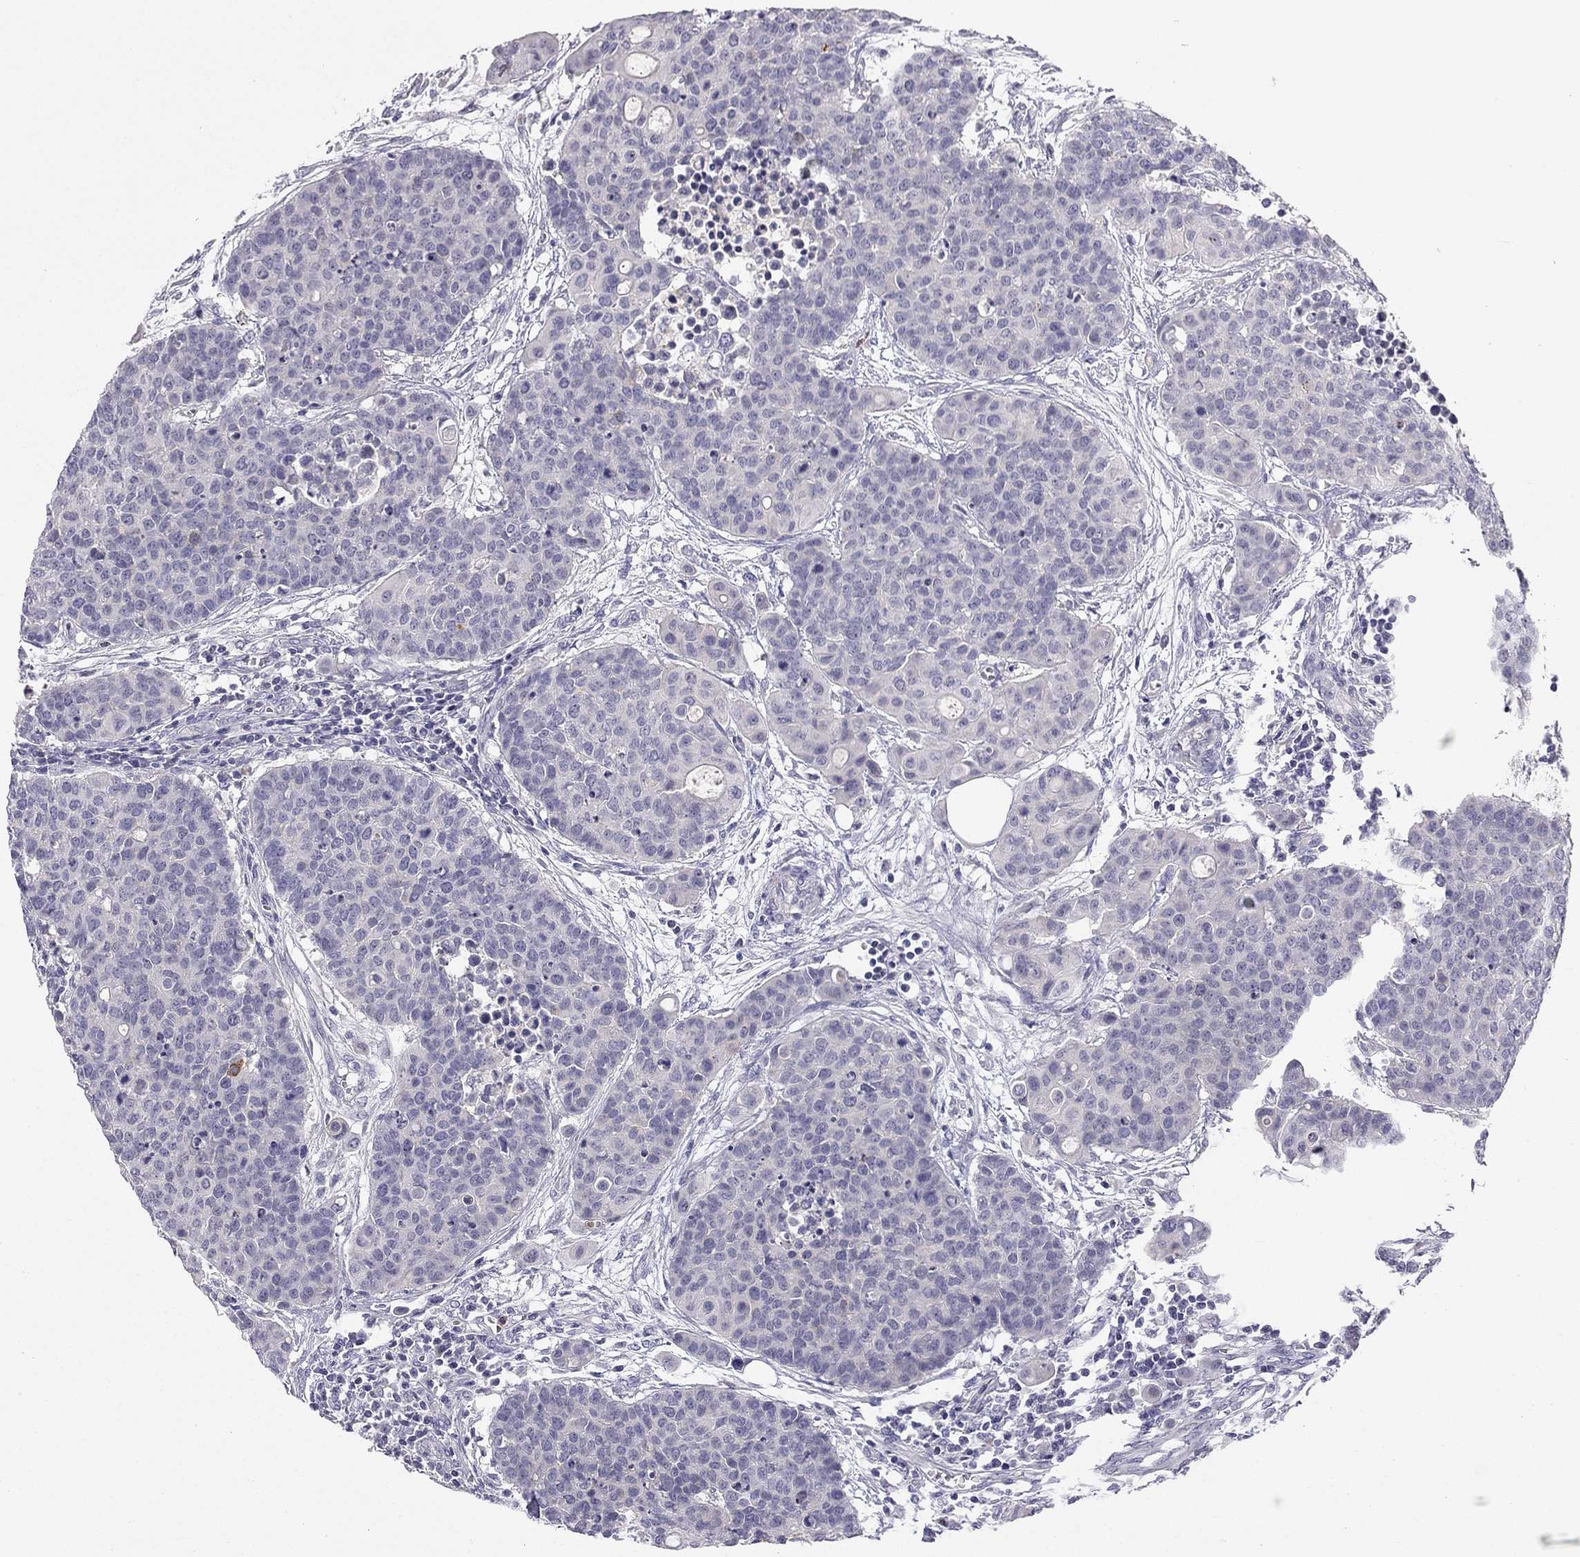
{"staining": {"intensity": "negative", "quantity": "none", "location": "none"}, "tissue": "carcinoid", "cell_type": "Tumor cells", "image_type": "cancer", "snomed": [{"axis": "morphology", "description": "Carcinoid, malignant, NOS"}, {"axis": "topography", "description": "Colon"}], "caption": "Immunohistochemical staining of carcinoid (malignant) exhibits no significant staining in tumor cells.", "gene": "C16orf89", "patient": {"sex": "male", "age": 81}}